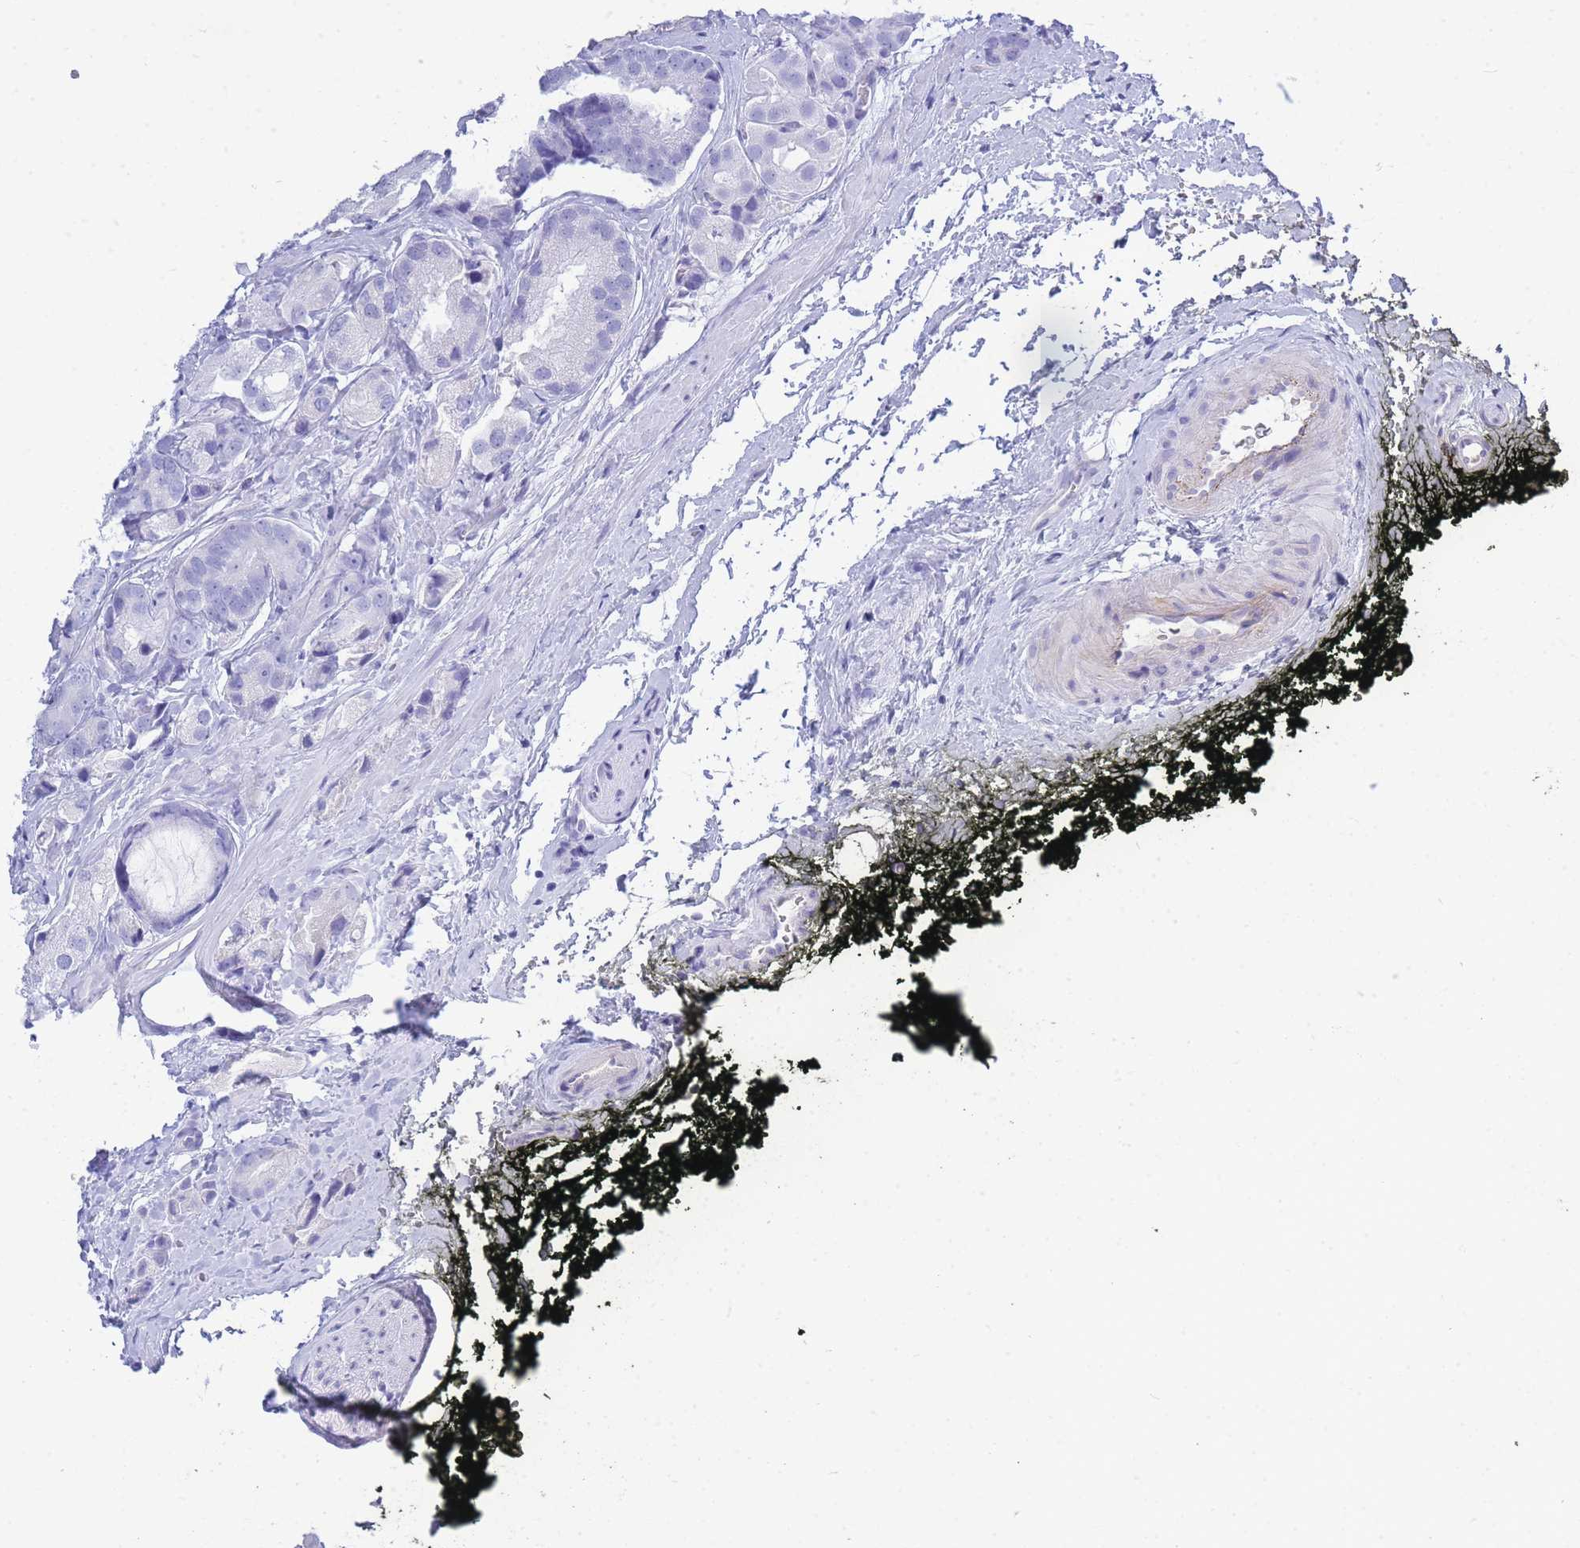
{"staining": {"intensity": "negative", "quantity": "none", "location": "none"}, "tissue": "prostate cancer", "cell_type": "Tumor cells", "image_type": "cancer", "snomed": [{"axis": "morphology", "description": "Adenocarcinoma, High grade"}, {"axis": "topography", "description": "Prostate"}], "caption": "Tumor cells show no significant staining in high-grade adenocarcinoma (prostate).", "gene": "ZFP62", "patient": {"sex": "male", "age": 71}}